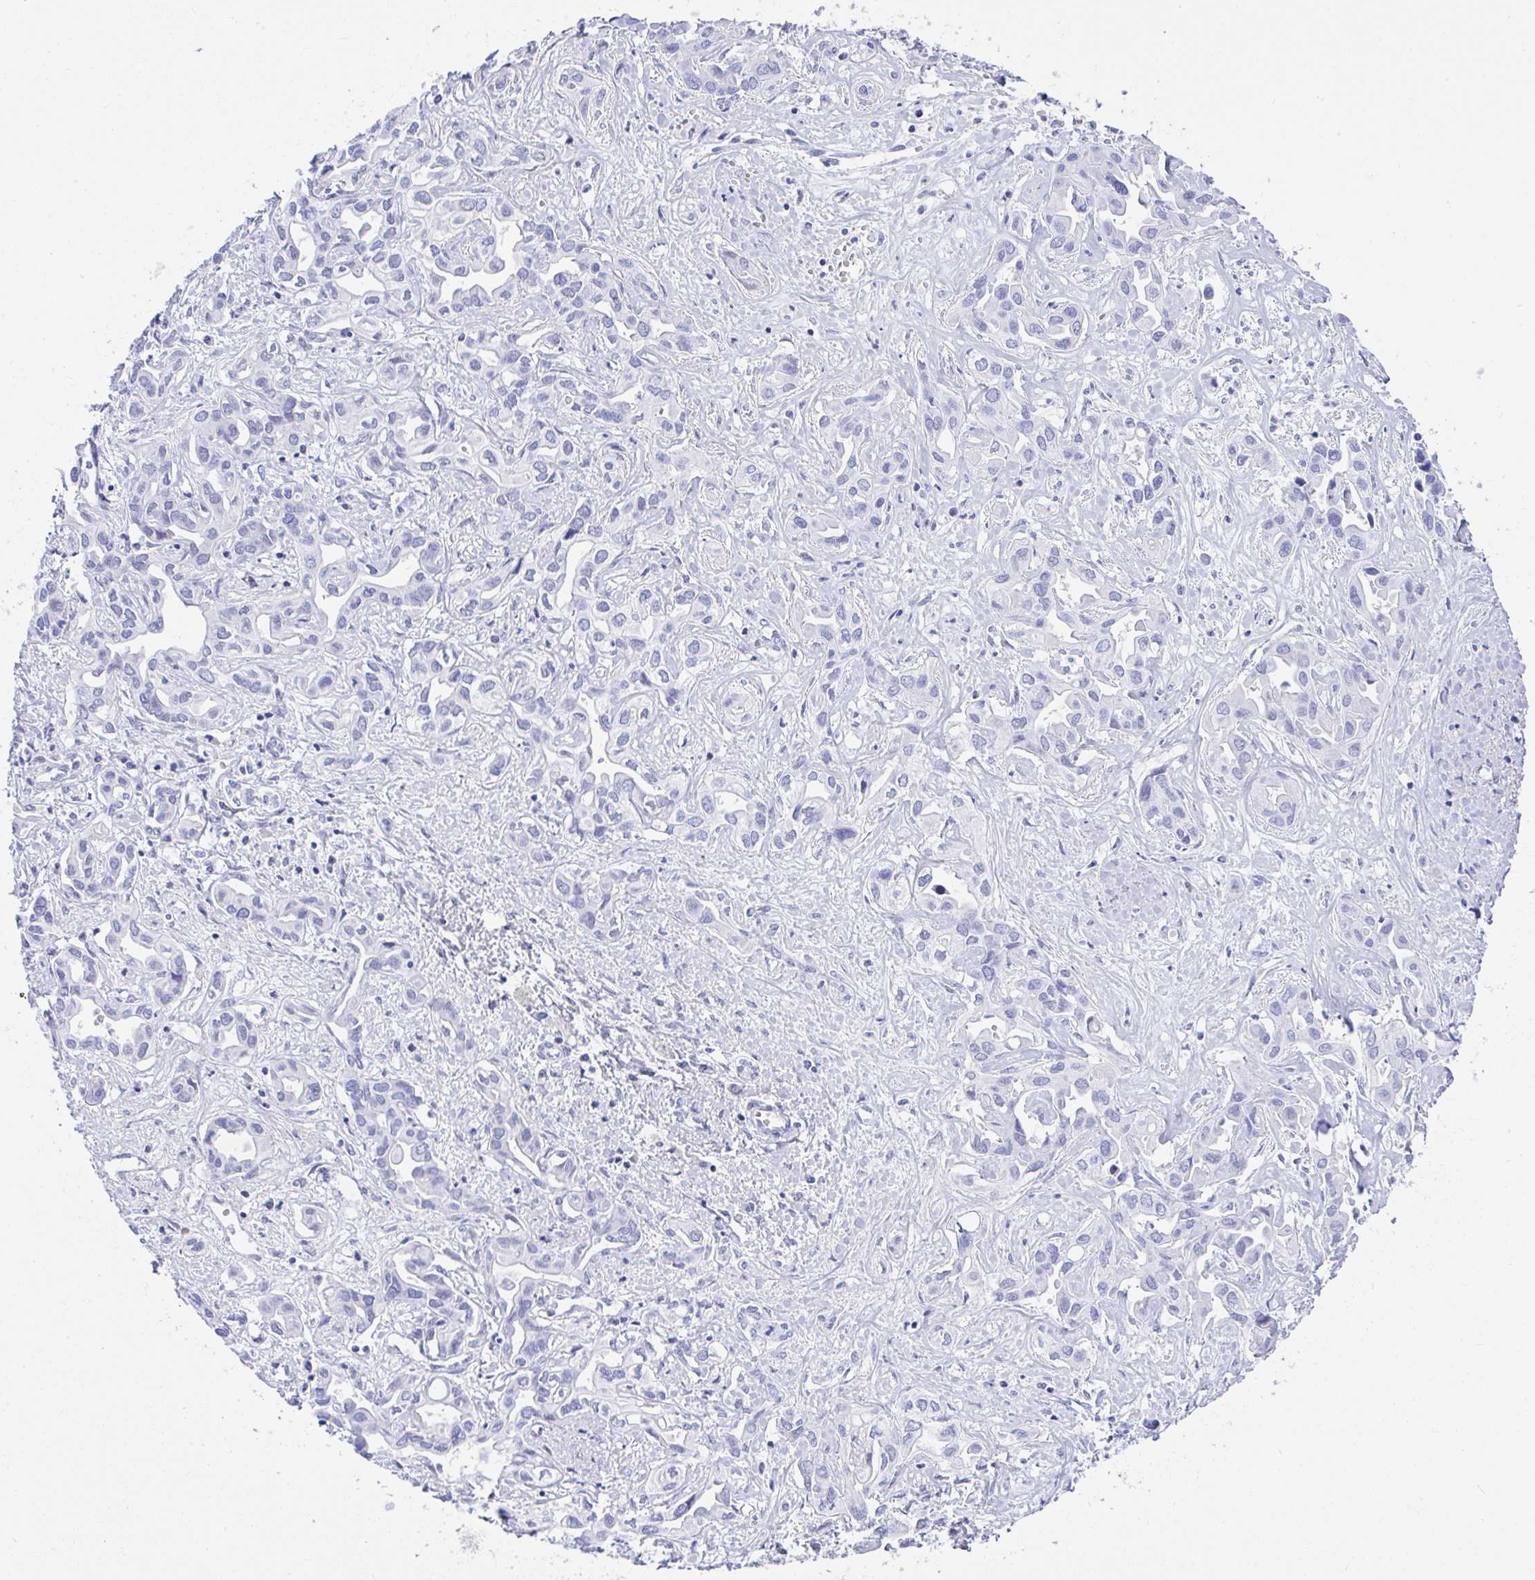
{"staining": {"intensity": "negative", "quantity": "none", "location": "none"}, "tissue": "liver cancer", "cell_type": "Tumor cells", "image_type": "cancer", "snomed": [{"axis": "morphology", "description": "Cholangiocarcinoma"}, {"axis": "topography", "description": "Liver"}], "caption": "Tumor cells are negative for protein expression in human cholangiocarcinoma (liver).", "gene": "SEL1L2", "patient": {"sex": "female", "age": 64}}